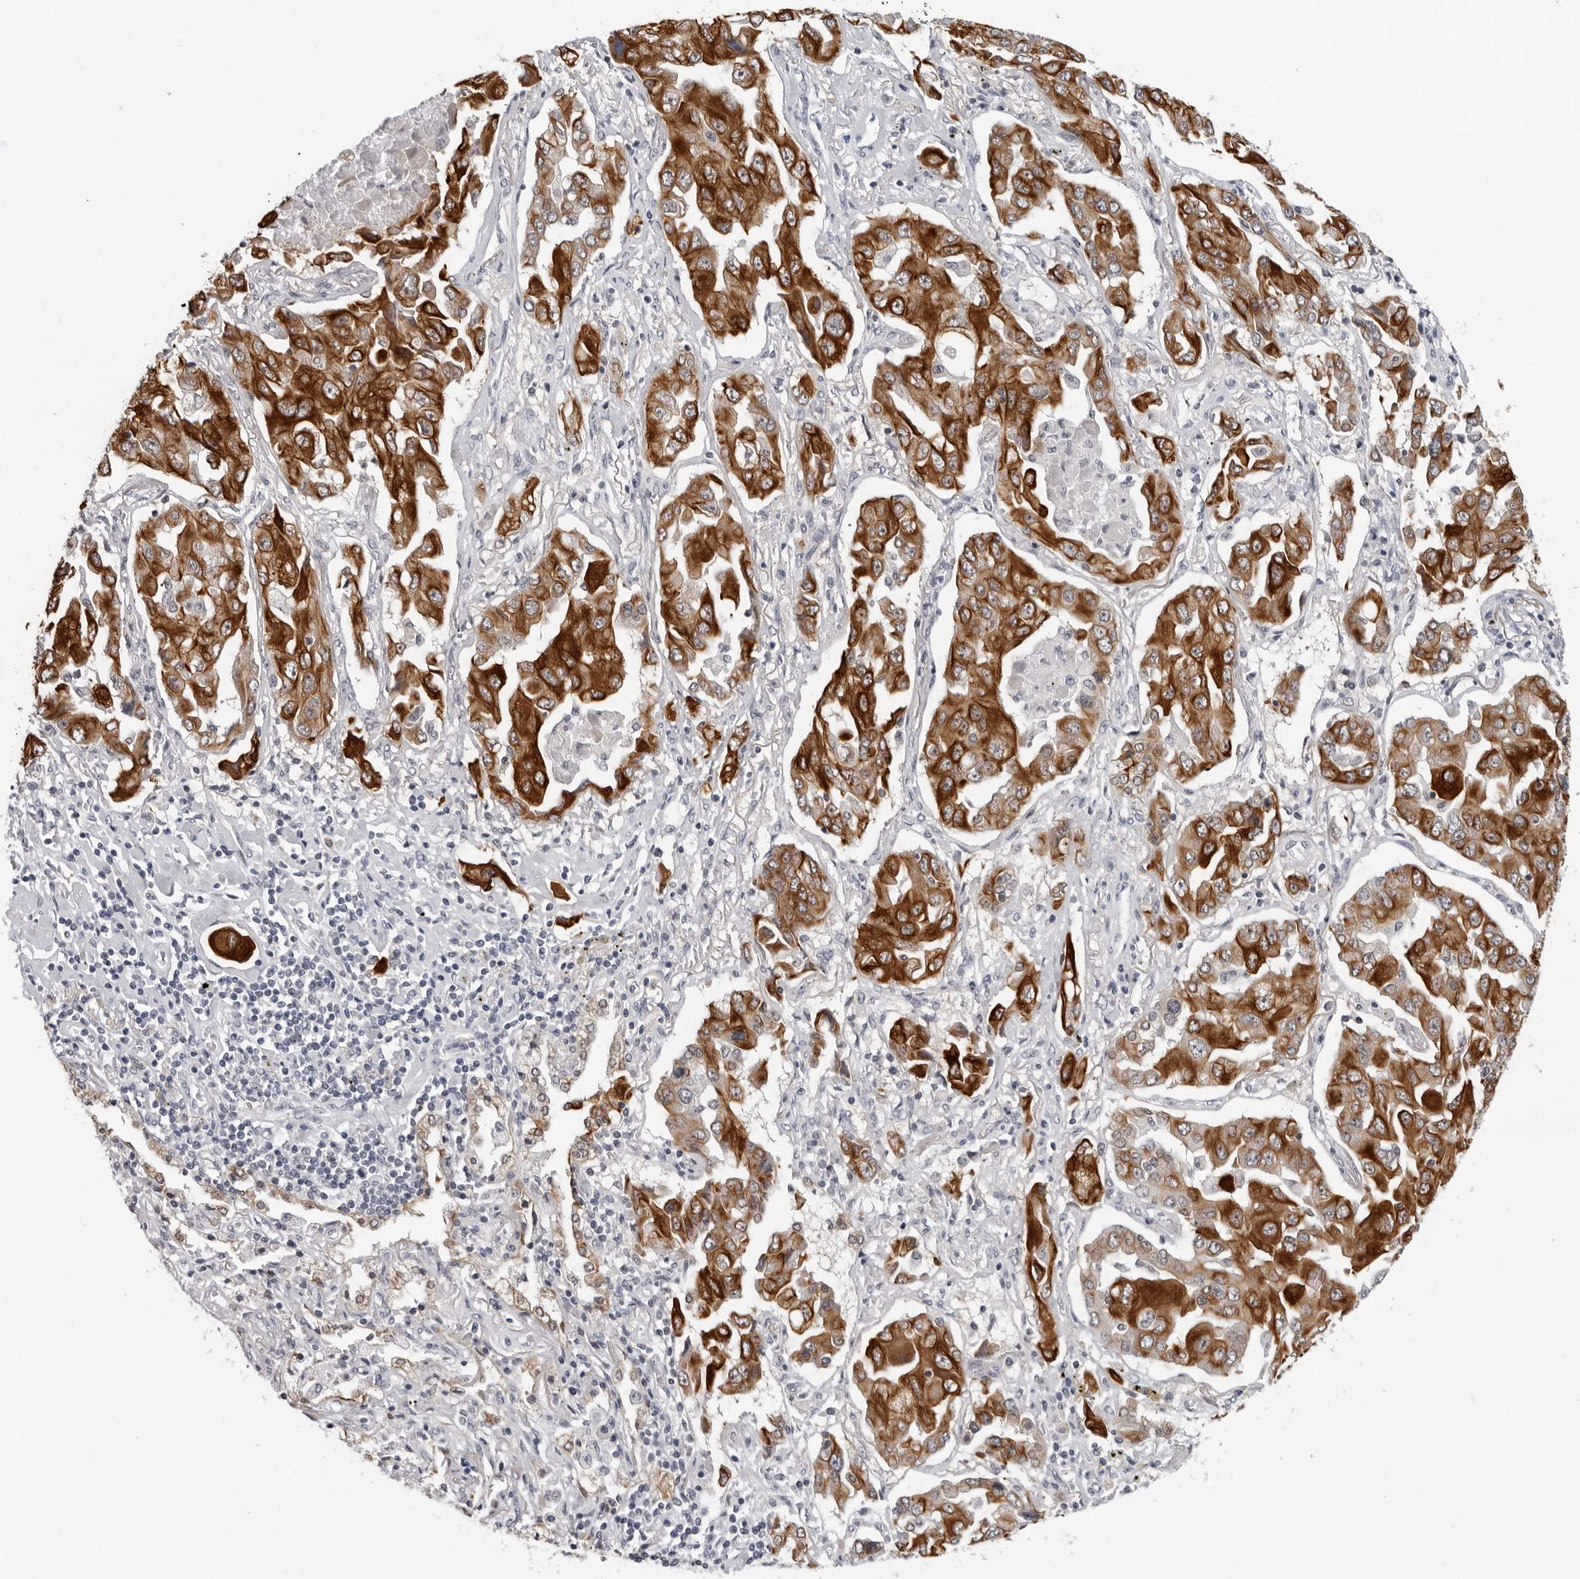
{"staining": {"intensity": "strong", "quantity": ">75%", "location": "cytoplasmic/membranous"}, "tissue": "lung cancer", "cell_type": "Tumor cells", "image_type": "cancer", "snomed": [{"axis": "morphology", "description": "Adenocarcinoma, NOS"}, {"axis": "topography", "description": "Lung"}], "caption": "Lung adenocarcinoma stained for a protein (brown) exhibits strong cytoplasmic/membranous positive expression in about >75% of tumor cells.", "gene": "CCDC28B", "patient": {"sex": "female", "age": 65}}